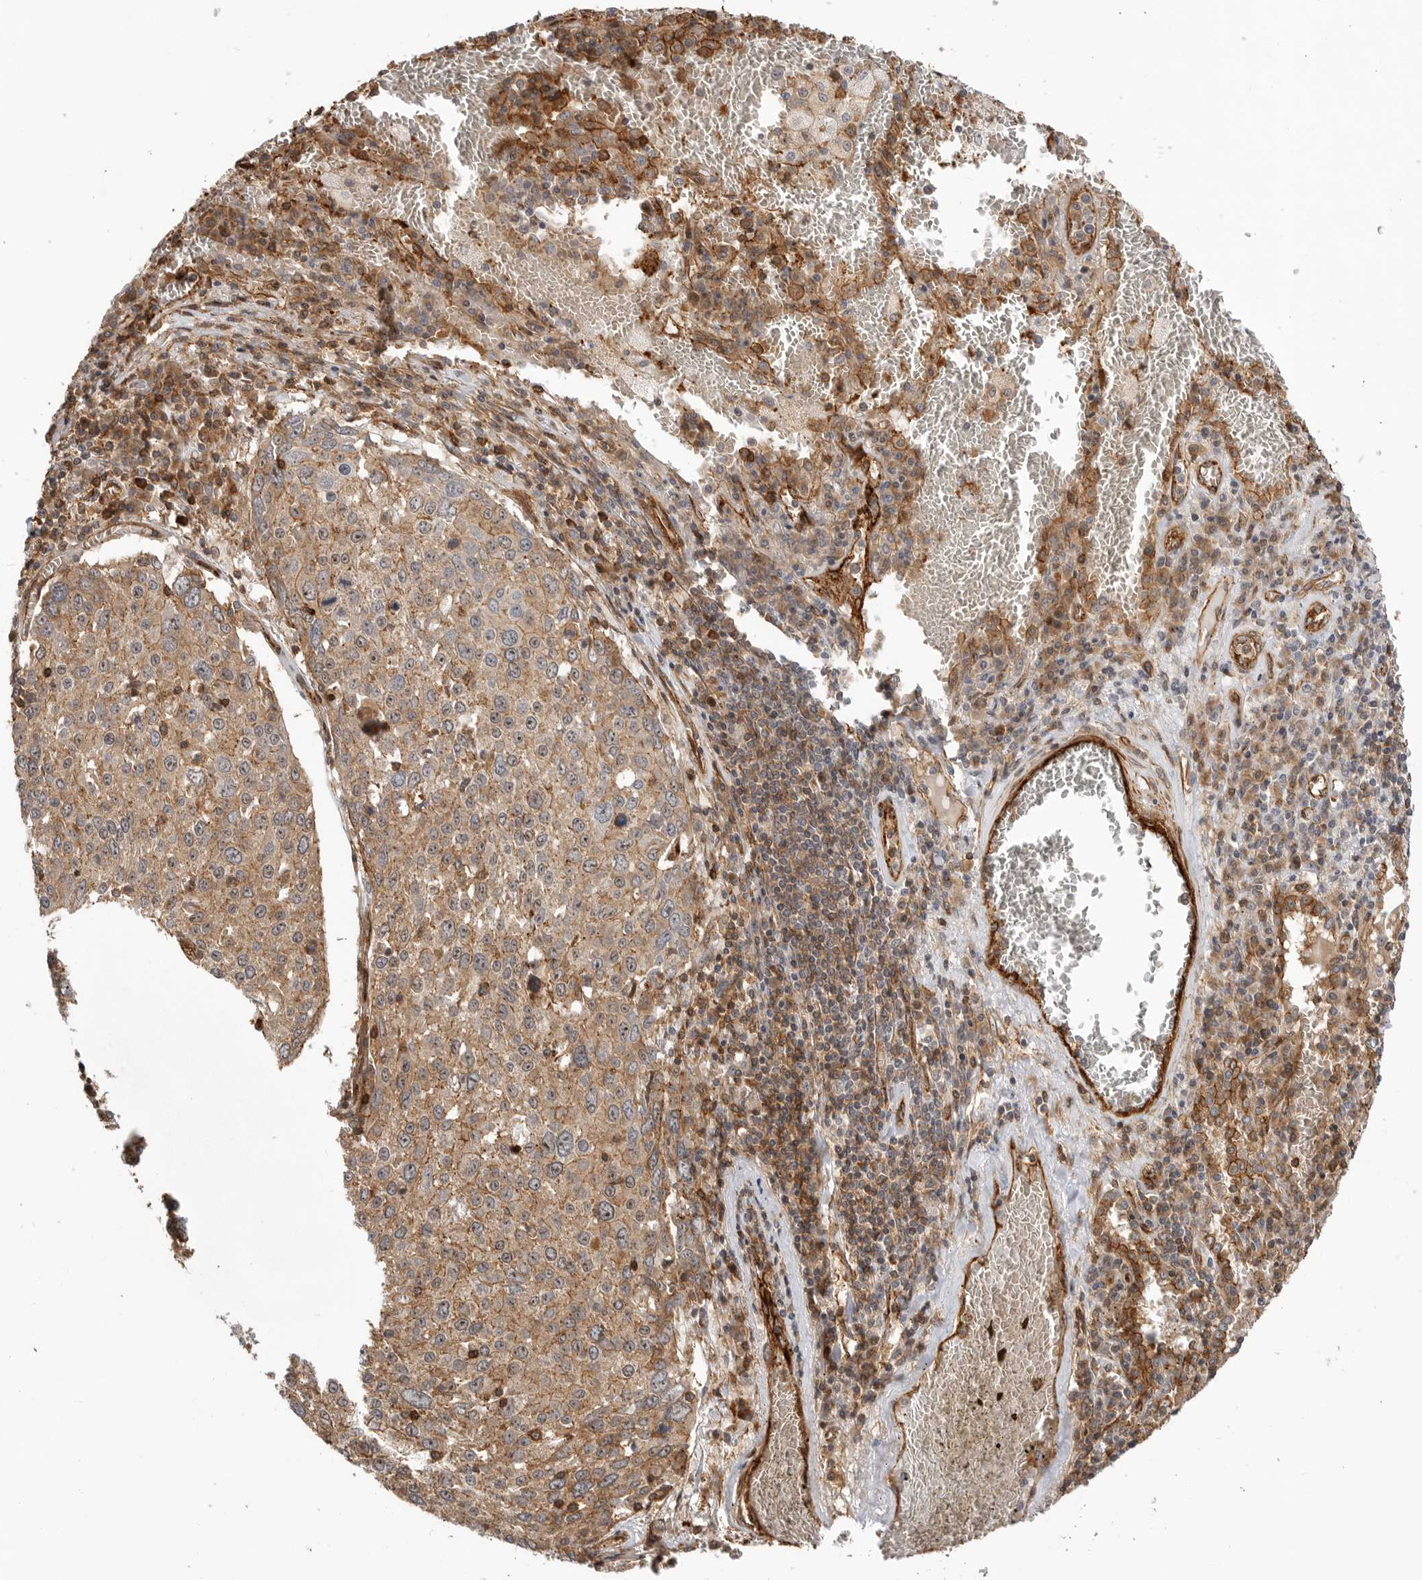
{"staining": {"intensity": "weak", "quantity": ">75%", "location": "cytoplasmic/membranous,nuclear"}, "tissue": "lung cancer", "cell_type": "Tumor cells", "image_type": "cancer", "snomed": [{"axis": "morphology", "description": "Squamous cell carcinoma, NOS"}, {"axis": "topography", "description": "Lung"}], "caption": "Lung squamous cell carcinoma was stained to show a protein in brown. There is low levels of weak cytoplasmic/membranous and nuclear positivity in approximately >75% of tumor cells.", "gene": "GPATCH2", "patient": {"sex": "male", "age": 65}}